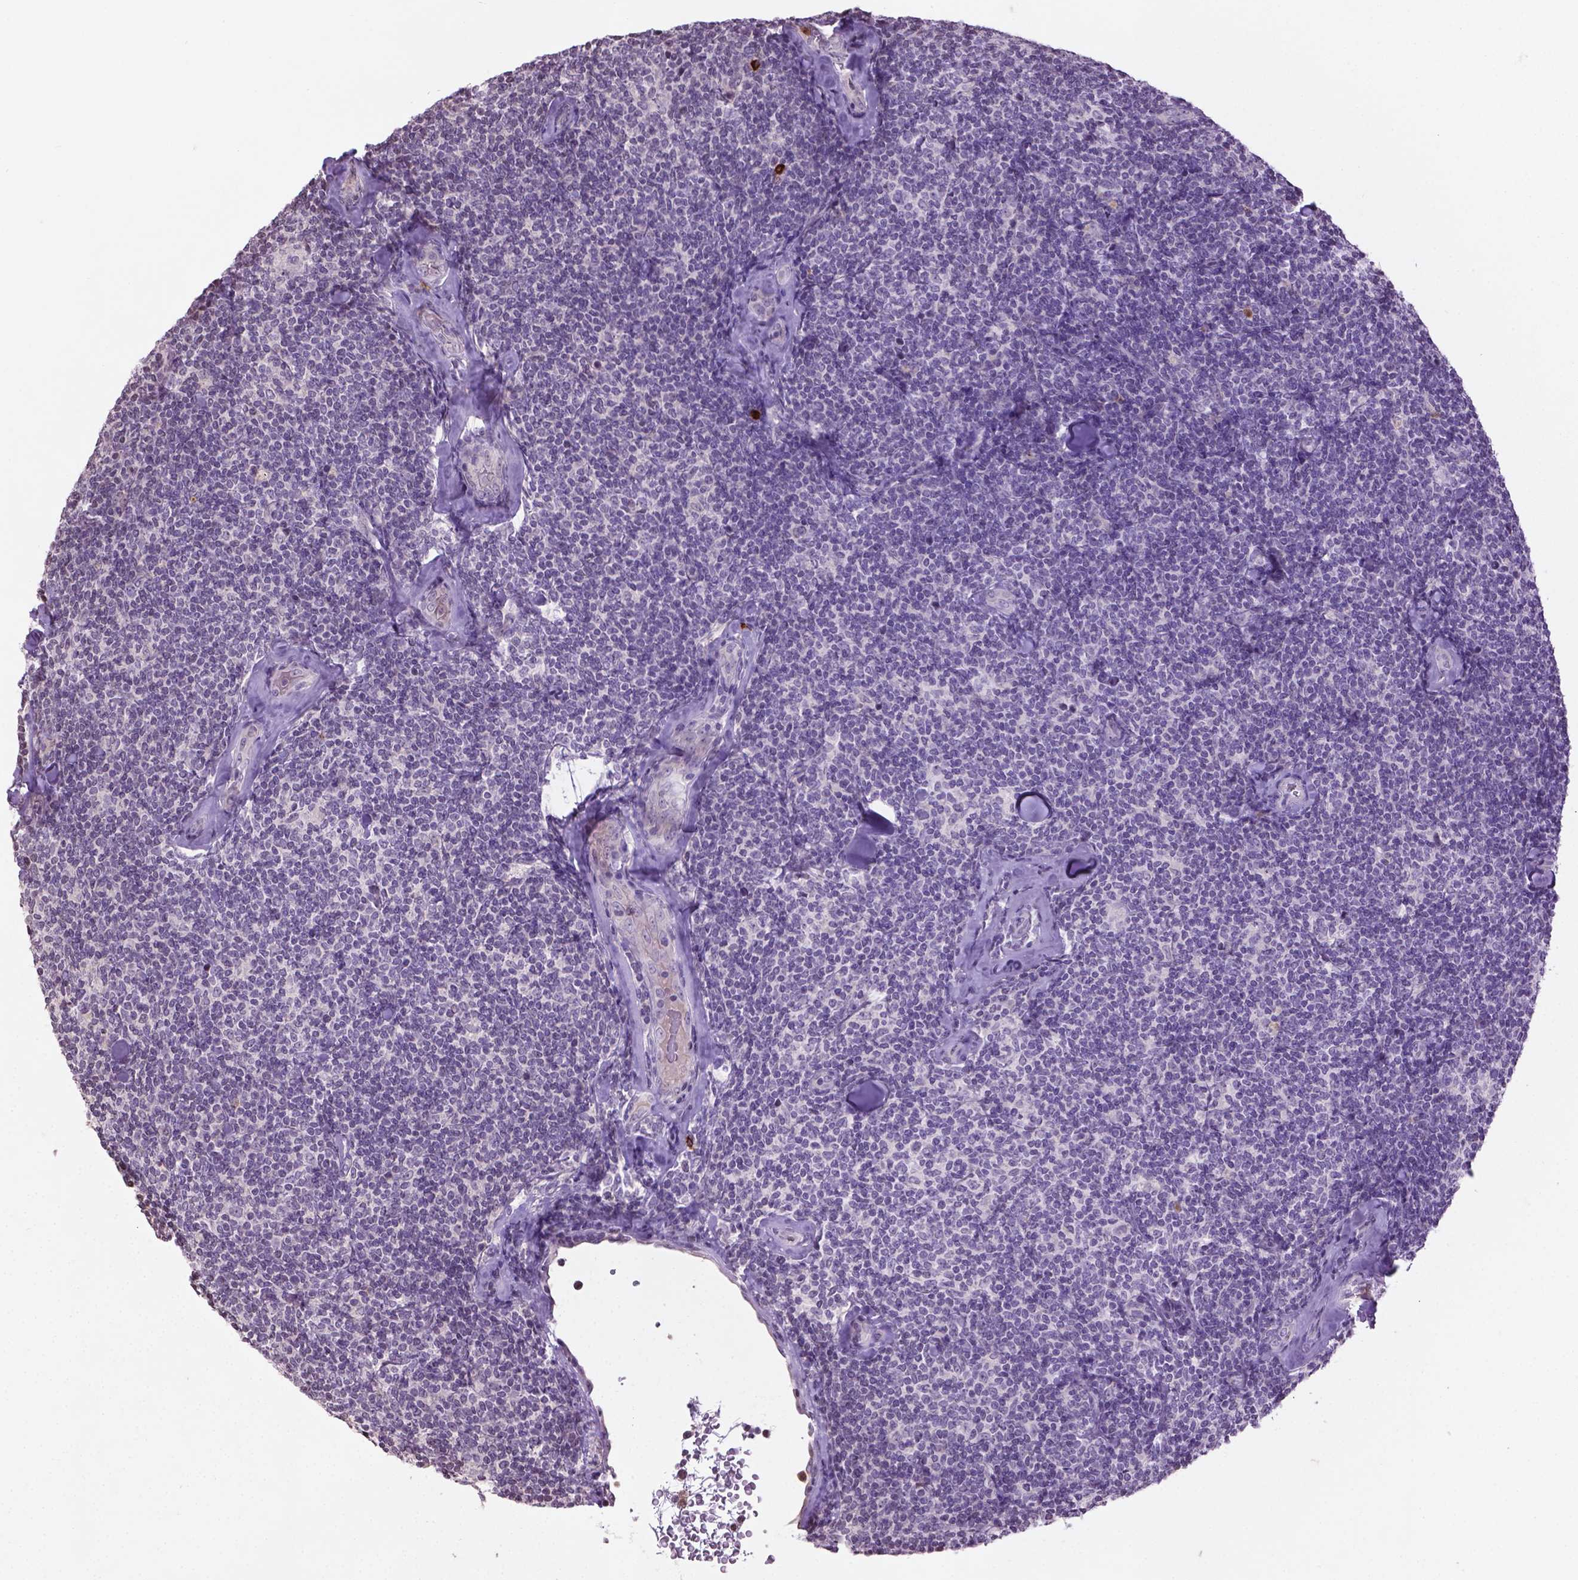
{"staining": {"intensity": "negative", "quantity": "none", "location": "none"}, "tissue": "lymphoma", "cell_type": "Tumor cells", "image_type": "cancer", "snomed": [{"axis": "morphology", "description": "Malignant lymphoma, non-Hodgkin's type, Low grade"}, {"axis": "topography", "description": "Lymph node"}], "caption": "There is no significant positivity in tumor cells of low-grade malignant lymphoma, non-Hodgkin's type.", "gene": "NTNG2", "patient": {"sex": "female", "age": 56}}